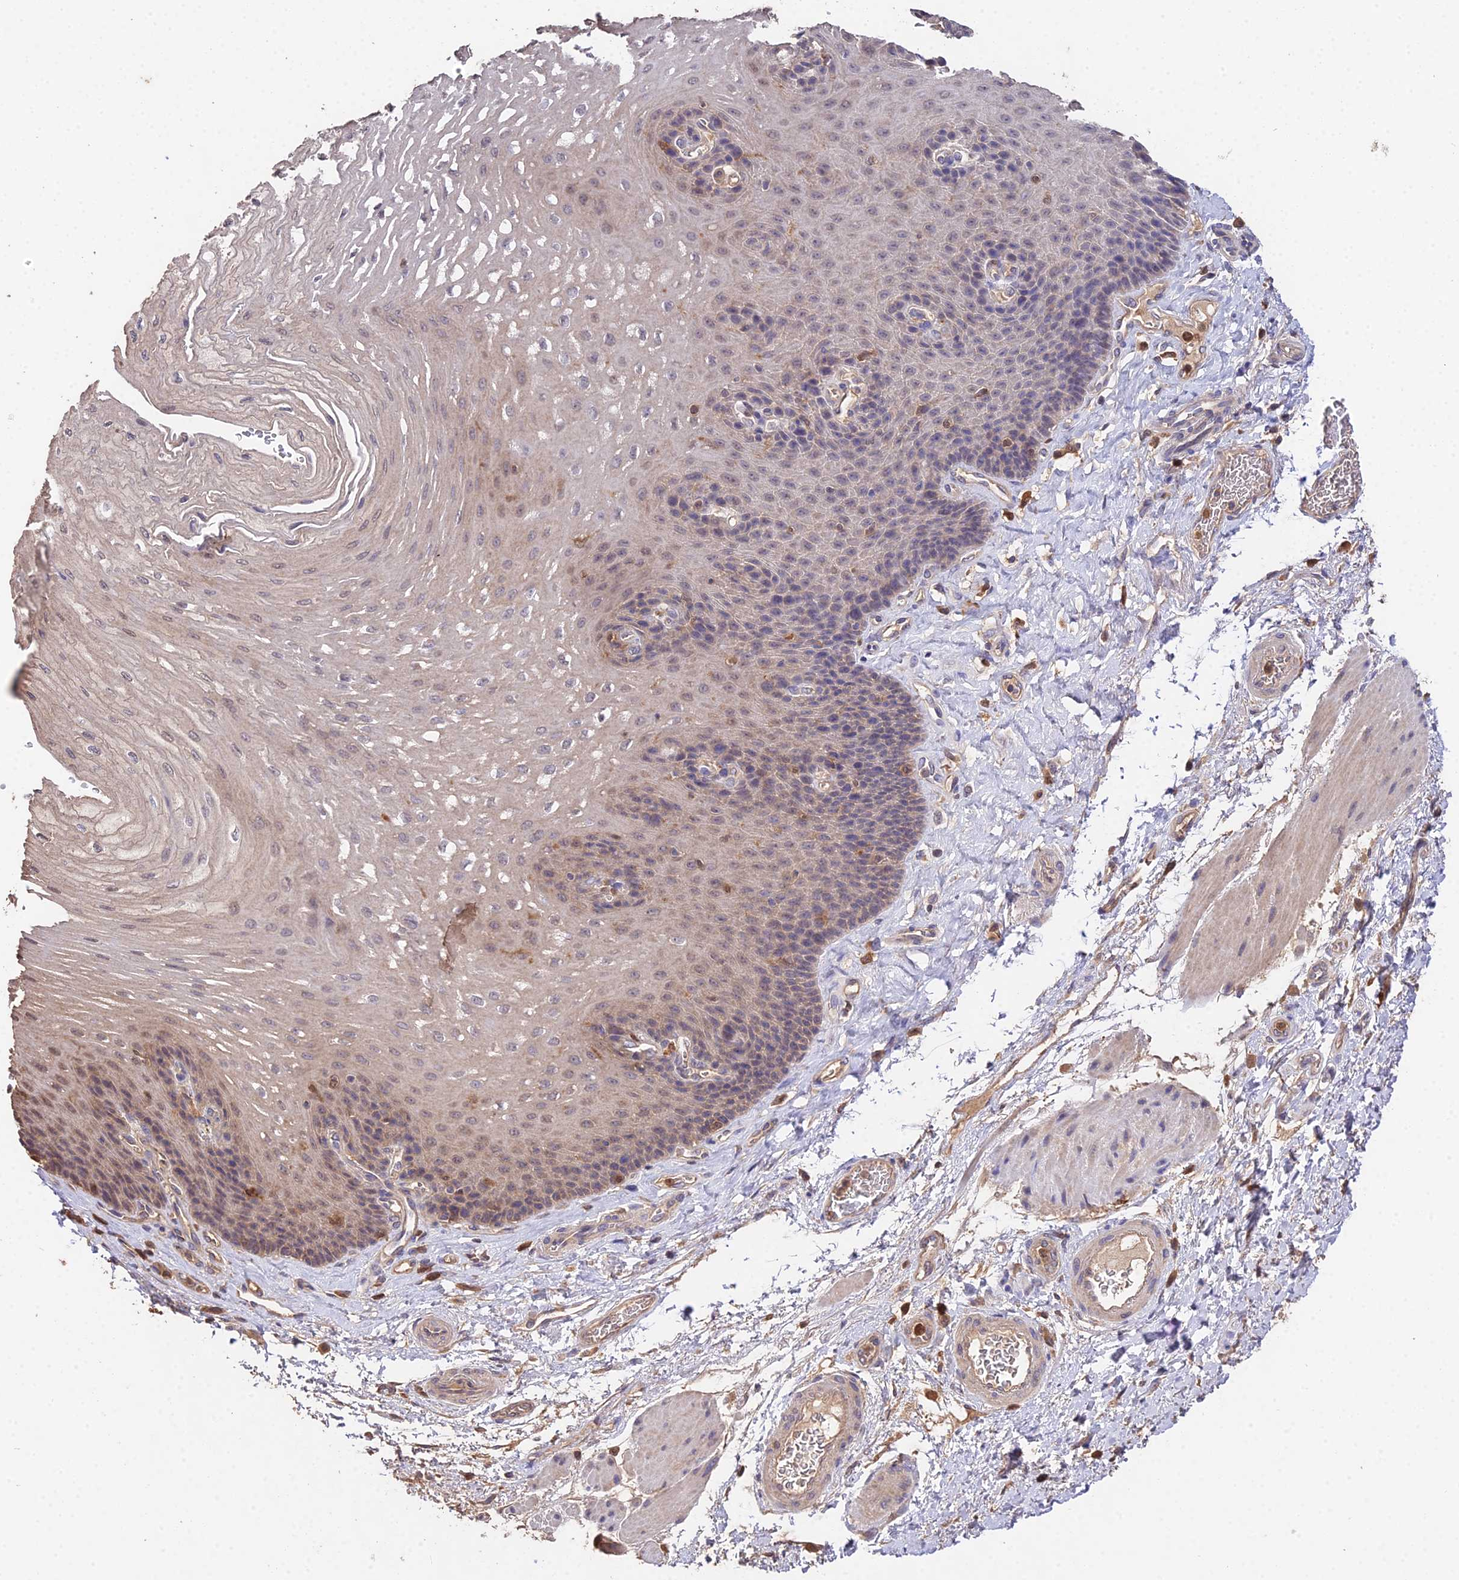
{"staining": {"intensity": "weak", "quantity": "<25%", "location": "cytoplasmic/membranous,nuclear"}, "tissue": "esophagus", "cell_type": "Squamous epithelial cells", "image_type": "normal", "snomed": [{"axis": "morphology", "description": "Normal tissue, NOS"}, {"axis": "topography", "description": "Esophagus"}], "caption": "Immunohistochemistry image of unremarkable esophagus: human esophagus stained with DAB demonstrates no significant protein staining in squamous epithelial cells.", "gene": "FBP1", "patient": {"sex": "female", "age": 72}}